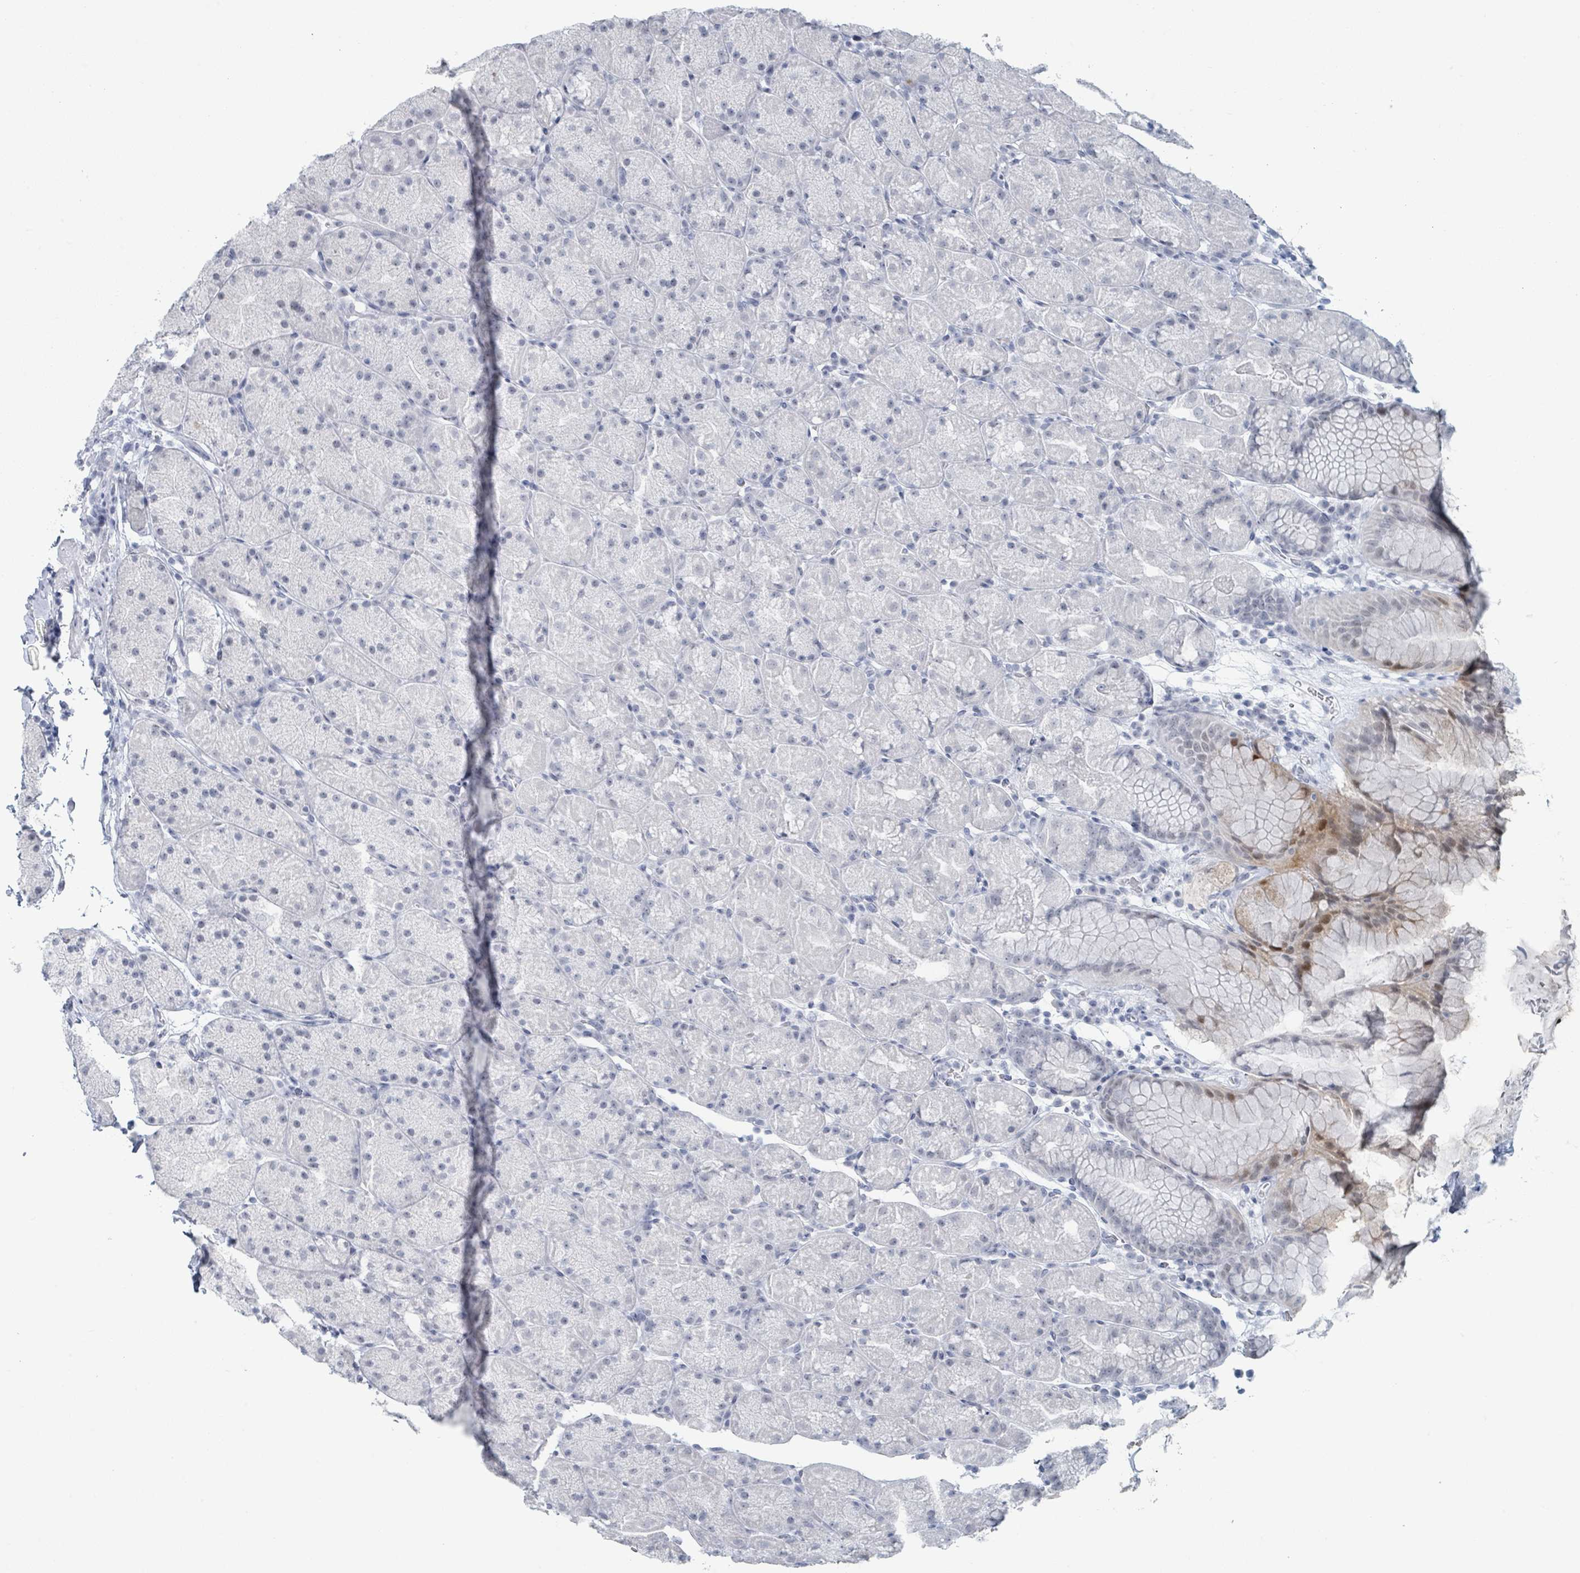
{"staining": {"intensity": "moderate", "quantity": "<25%", "location": "cytoplasmic/membranous,nuclear"}, "tissue": "stomach", "cell_type": "Glandular cells", "image_type": "normal", "snomed": [{"axis": "morphology", "description": "Normal tissue, NOS"}, {"axis": "topography", "description": "Stomach, upper"}, {"axis": "topography", "description": "Stomach, lower"}], "caption": "Protein staining of normal stomach reveals moderate cytoplasmic/membranous,nuclear positivity in about <25% of glandular cells. (DAB = brown stain, brightfield microscopy at high magnification).", "gene": "GPR15LG", "patient": {"sex": "male", "age": 67}}